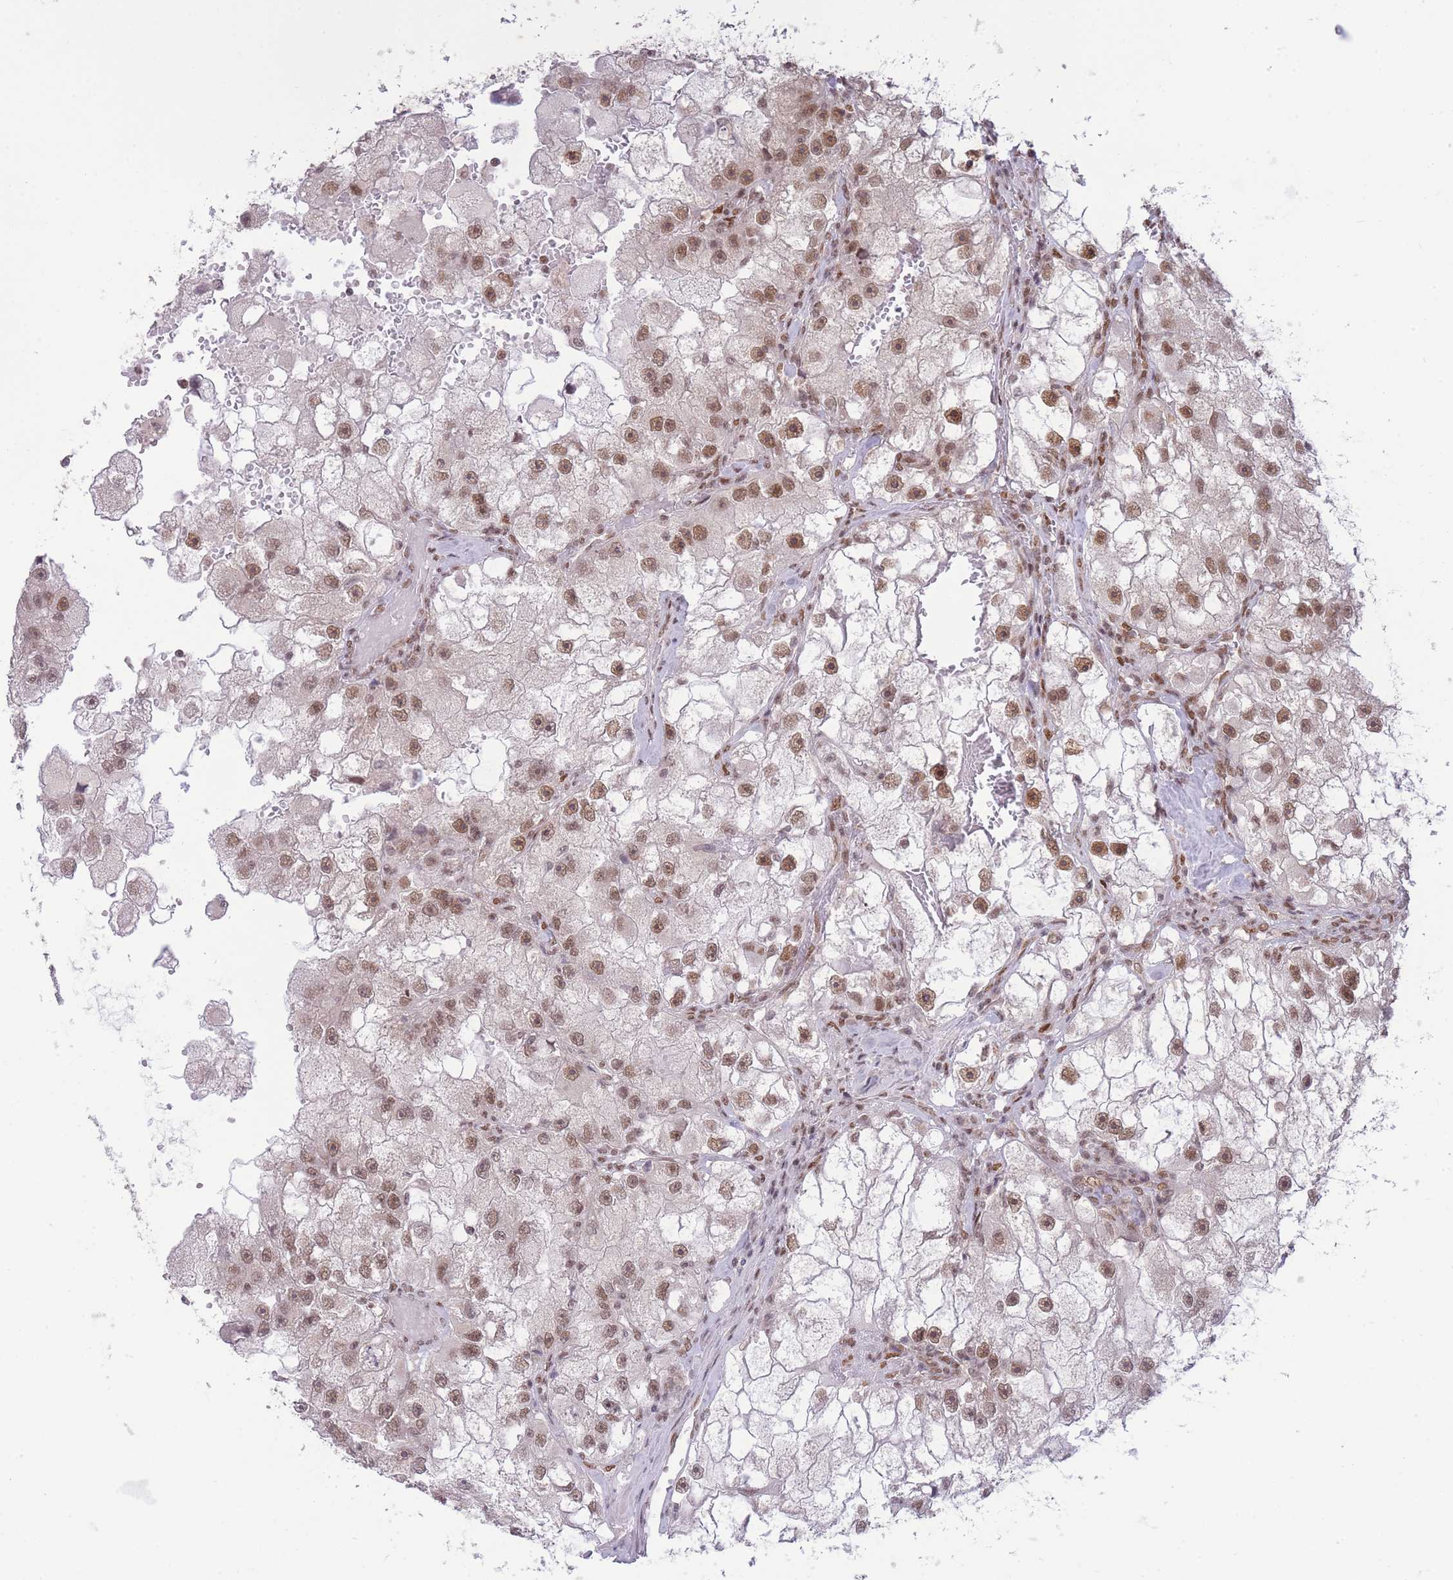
{"staining": {"intensity": "moderate", "quantity": ">75%", "location": "nuclear"}, "tissue": "renal cancer", "cell_type": "Tumor cells", "image_type": "cancer", "snomed": [{"axis": "morphology", "description": "Adenocarcinoma, NOS"}, {"axis": "topography", "description": "Kidney"}], "caption": "Immunohistochemical staining of human adenocarcinoma (renal) shows moderate nuclear protein expression in about >75% of tumor cells. Immunohistochemistry stains the protein of interest in brown and the nuclei are stained blue.", "gene": "CARD8", "patient": {"sex": "male", "age": 63}}